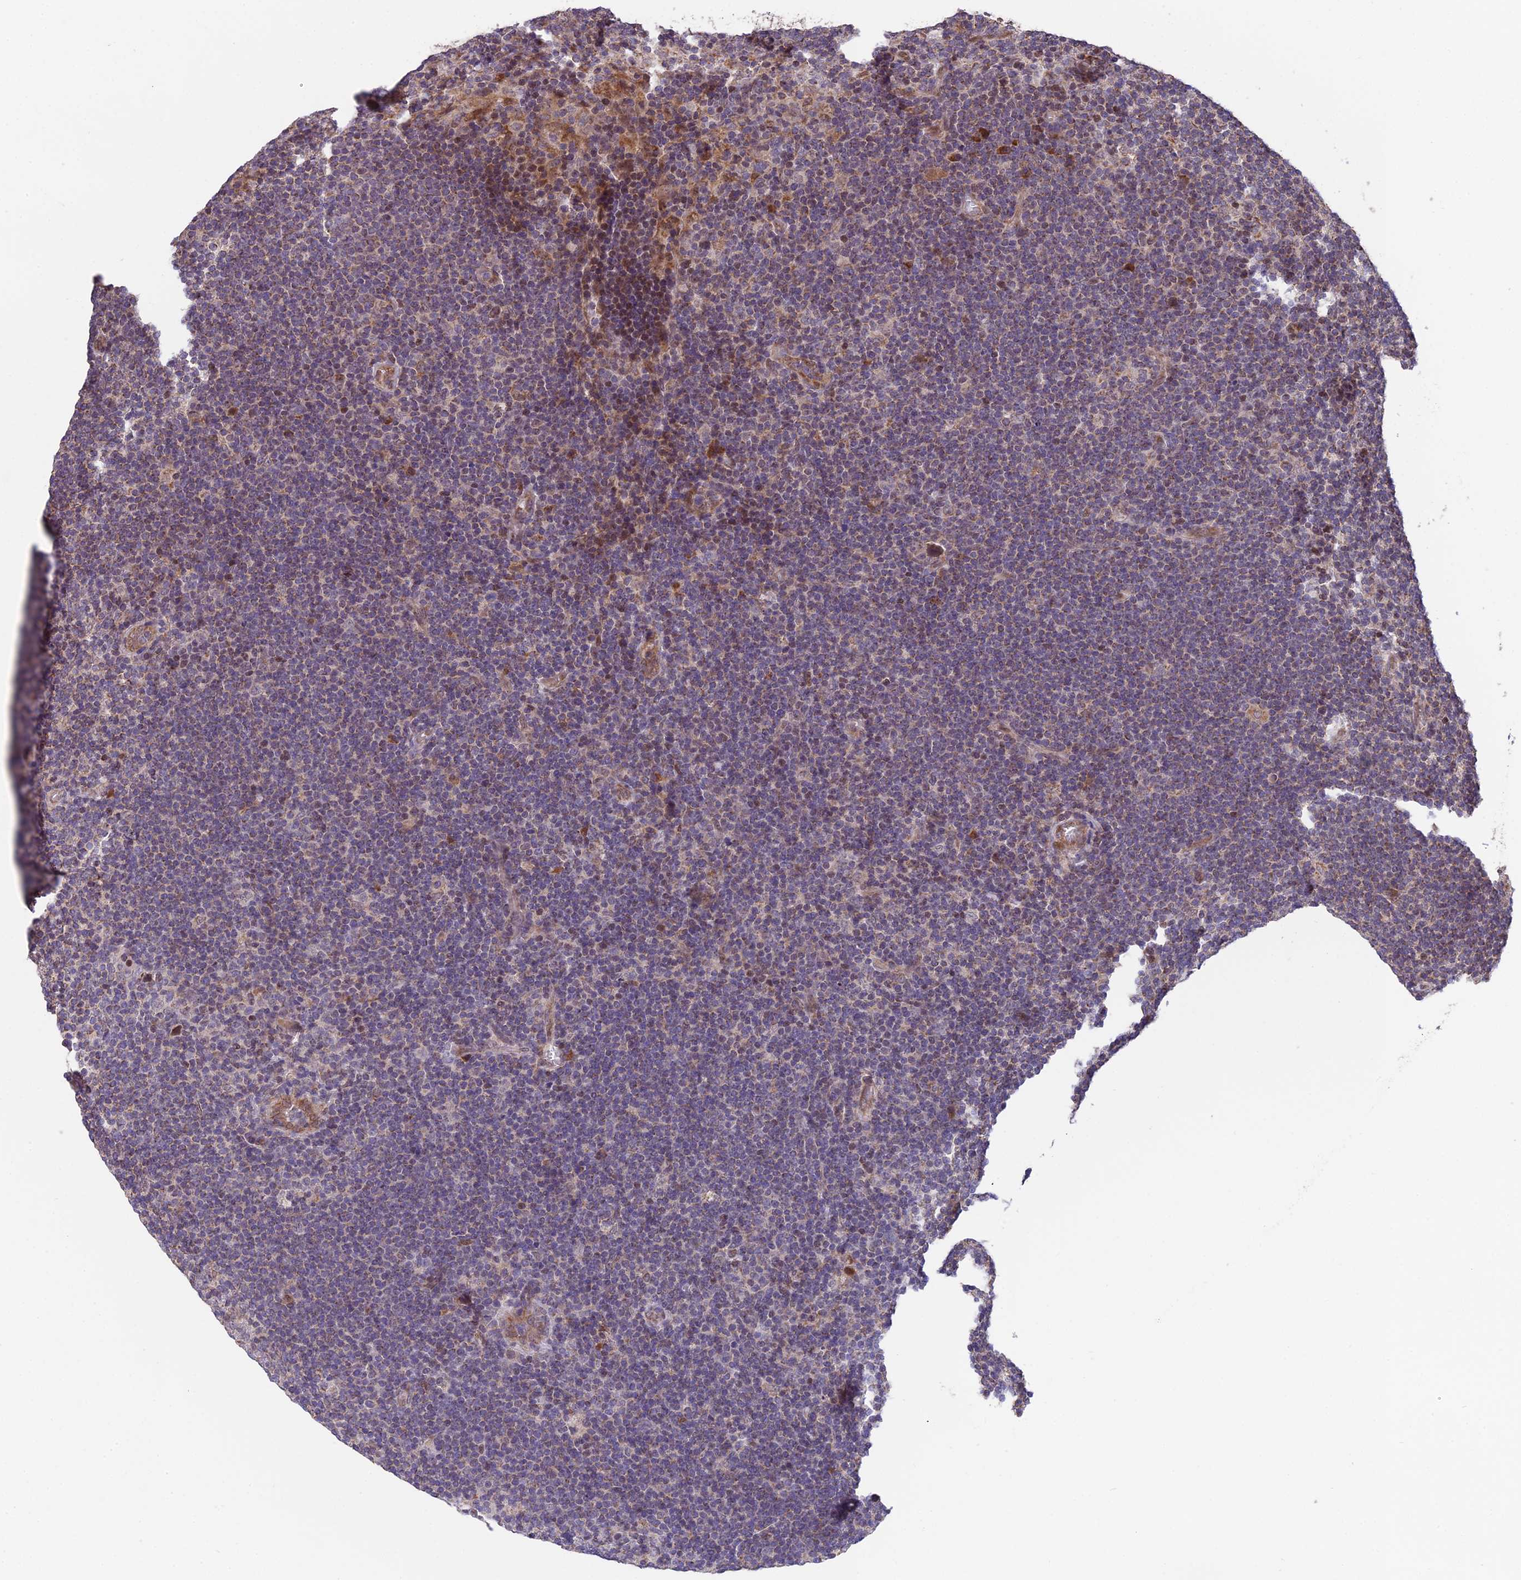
{"staining": {"intensity": "moderate", "quantity": "<25%", "location": "cytoplasmic/membranous"}, "tissue": "lymphoma", "cell_type": "Tumor cells", "image_type": "cancer", "snomed": [{"axis": "morphology", "description": "Hodgkin's disease, NOS"}, {"axis": "topography", "description": "Lymph node"}], "caption": "The image reveals staining of lymphoma, revealing moderate cytoplasmic/membranous protein positivity (brown color) within tumor cells. The staining is performed using DAB (3,3'-diaminobenzidine) brown chromogen to label protein expression. The nuclei are counter-stained blue using hematoxylin.", "gene": "CYP2R1", "patient": {"sex": "female", "age": 57}}